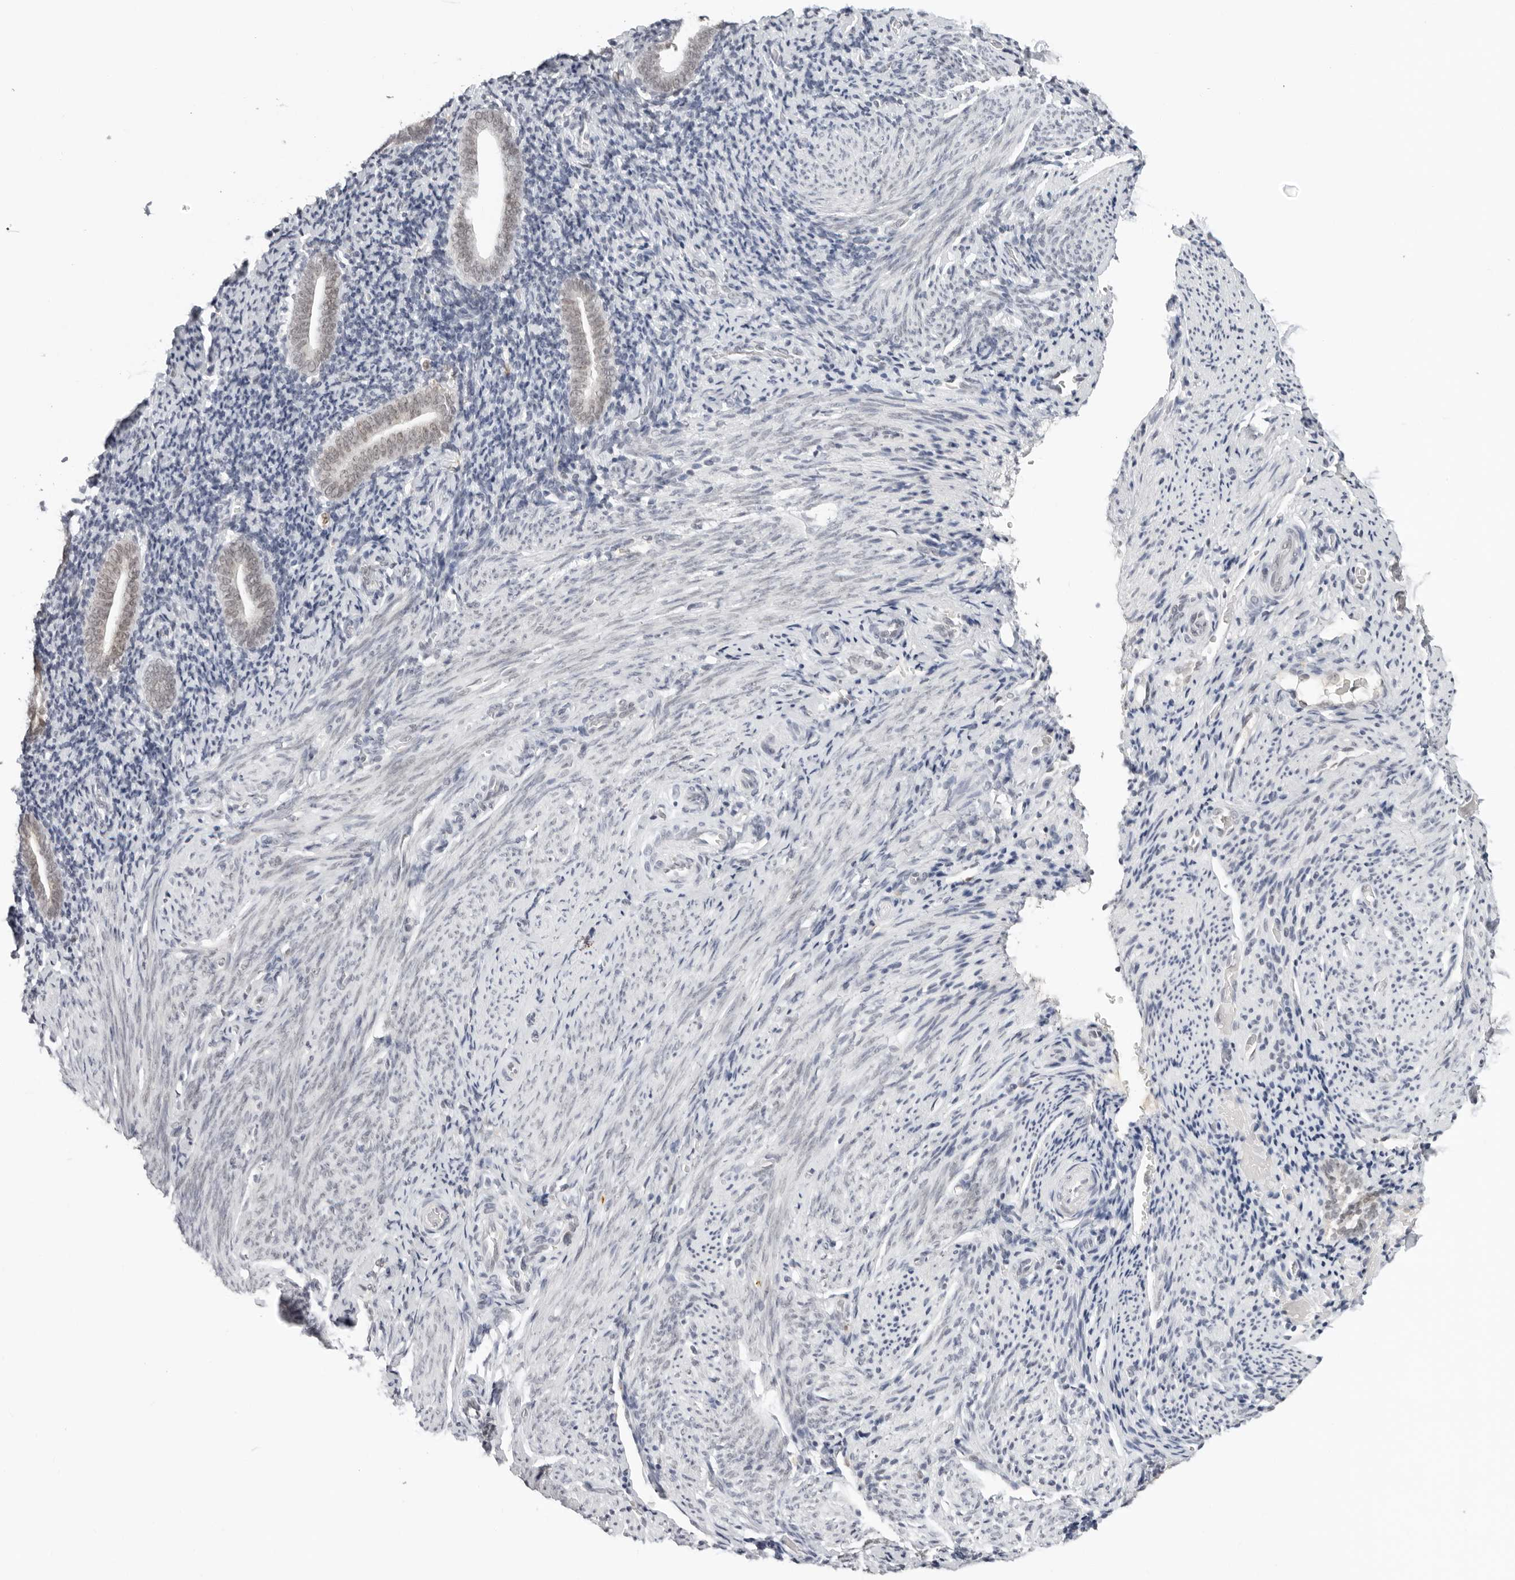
{"staining": {"intensity": "negative", "quantity": "none", "location": "none"}, "tissue": "endometrium", "cell_type": "Cells in endometrial stroma", "image_type": "normal", "snomed": [{"axis": "morphology", "description": "Normal tissue, NOS"}, {"axis": "topography", "description": "Endometrium"}], "caption": "Endometrium was stained to show a protein in brown. There is no significant positivity in cells in endometrial stroma. The staining was performed using DAB to visualize the protein expression in brown, while the nuclei were stained in blue with hematoxylin (Magnification: 20x).", "gene": "MSH6", "patient": {"sex": "female", "age": 51}}